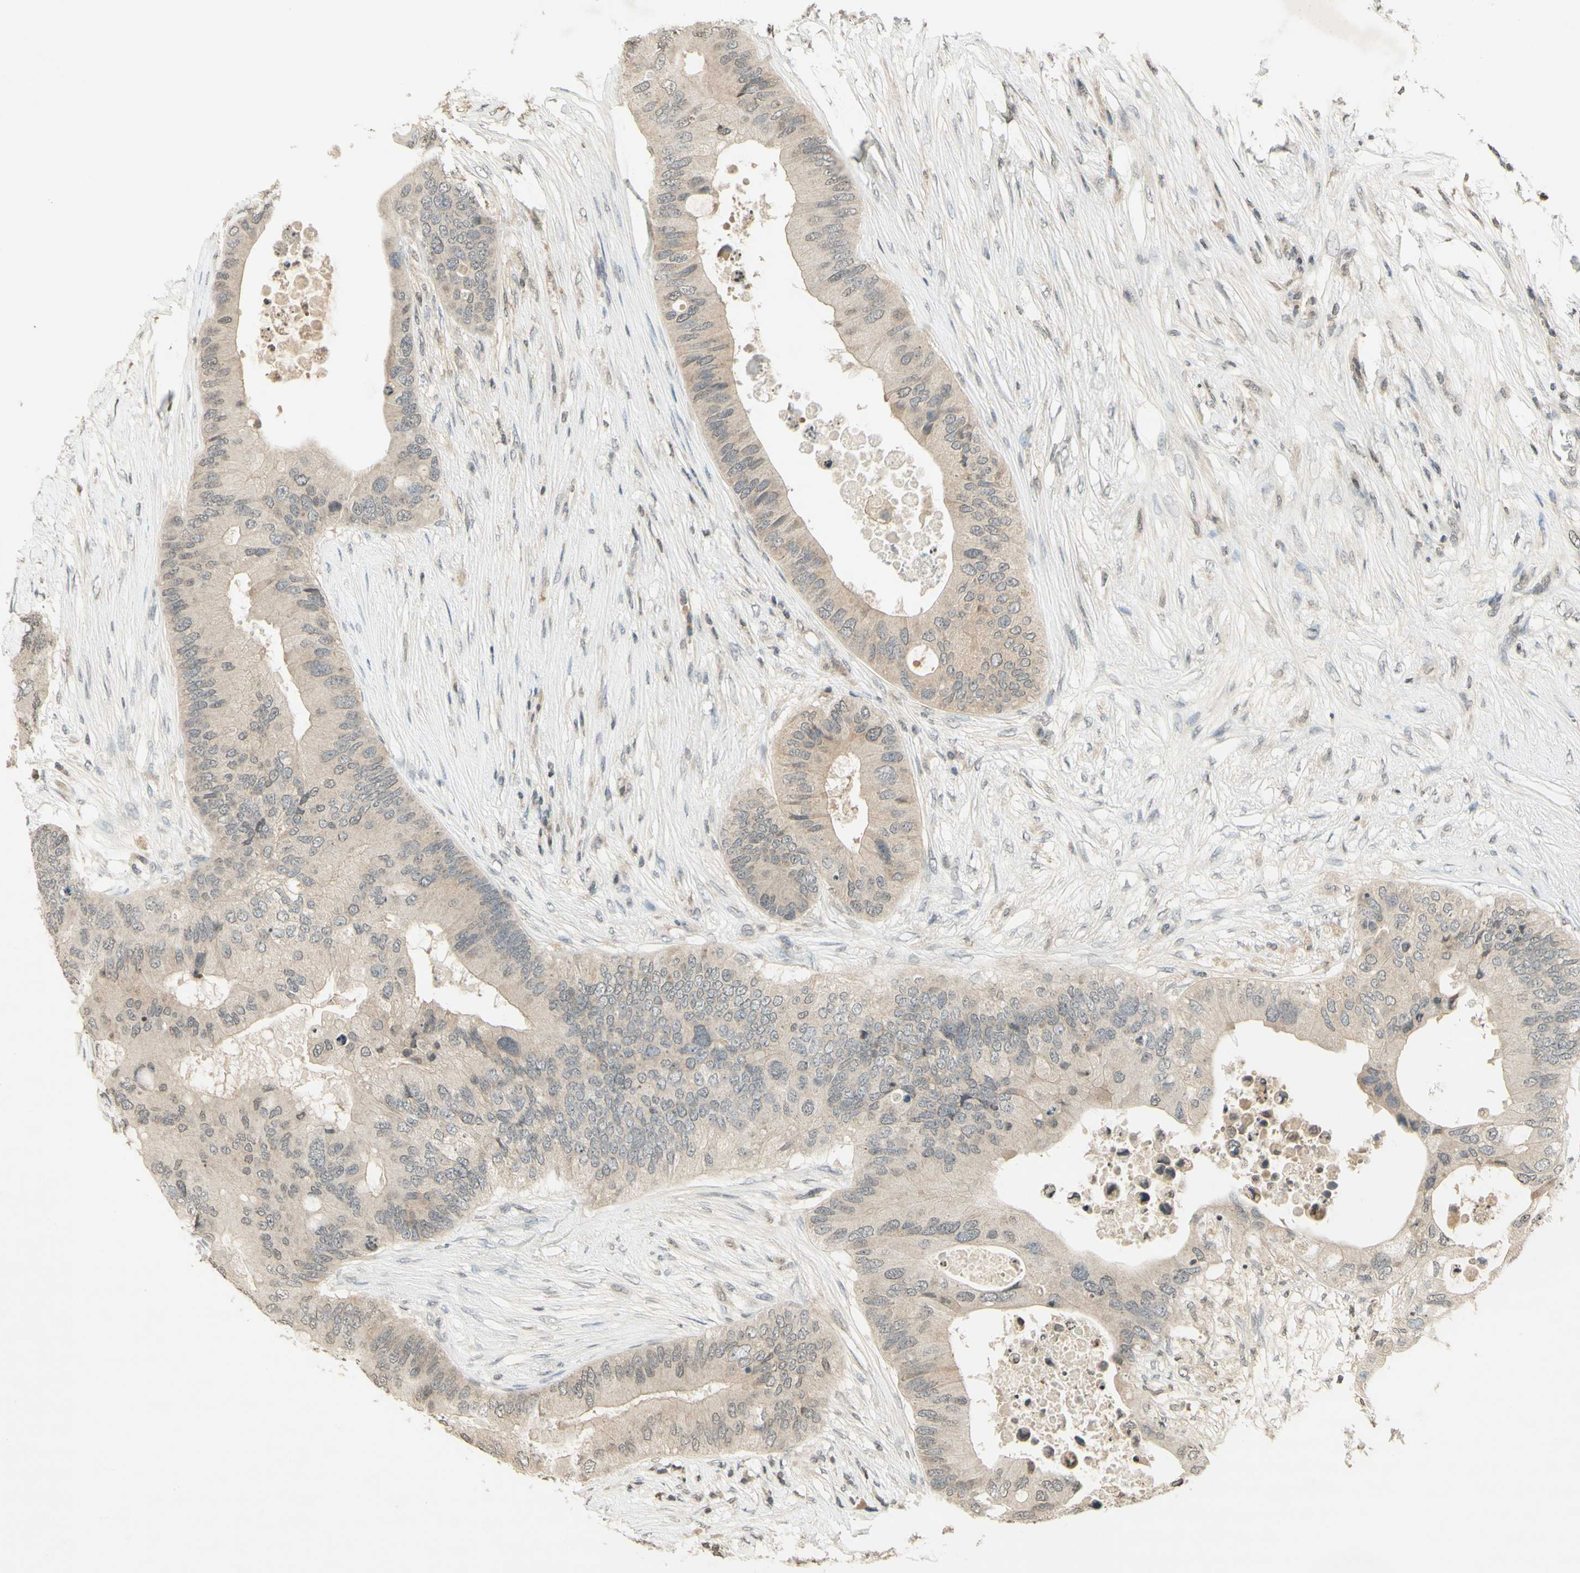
{"staining": {"intensity": "weak", "quantity": ">75%", "location": "cytoplasmic/membranous"}, "tissue": "colorectal cancer", "cell_type": "Tumor cells", "image_type": "cancer", "snomed": [{"axis": "morphology", "description": "Adenocarcinoma, NOS"}, {"axis": "topography", "description": "Colon"}], "caption": "Immunohistochemical staining of adenocarcinoma (colorectal) exhibits low levels of weak cytoplasmic/membranous protein expression in about >75% of tumor cells. The staining is performed using DAB brown chromogen to label protein expression. The nuclei are counter-stained blue using hematoxylin.", "gene": "GLI1", "patient": {"sex": "male", "age": 71}}